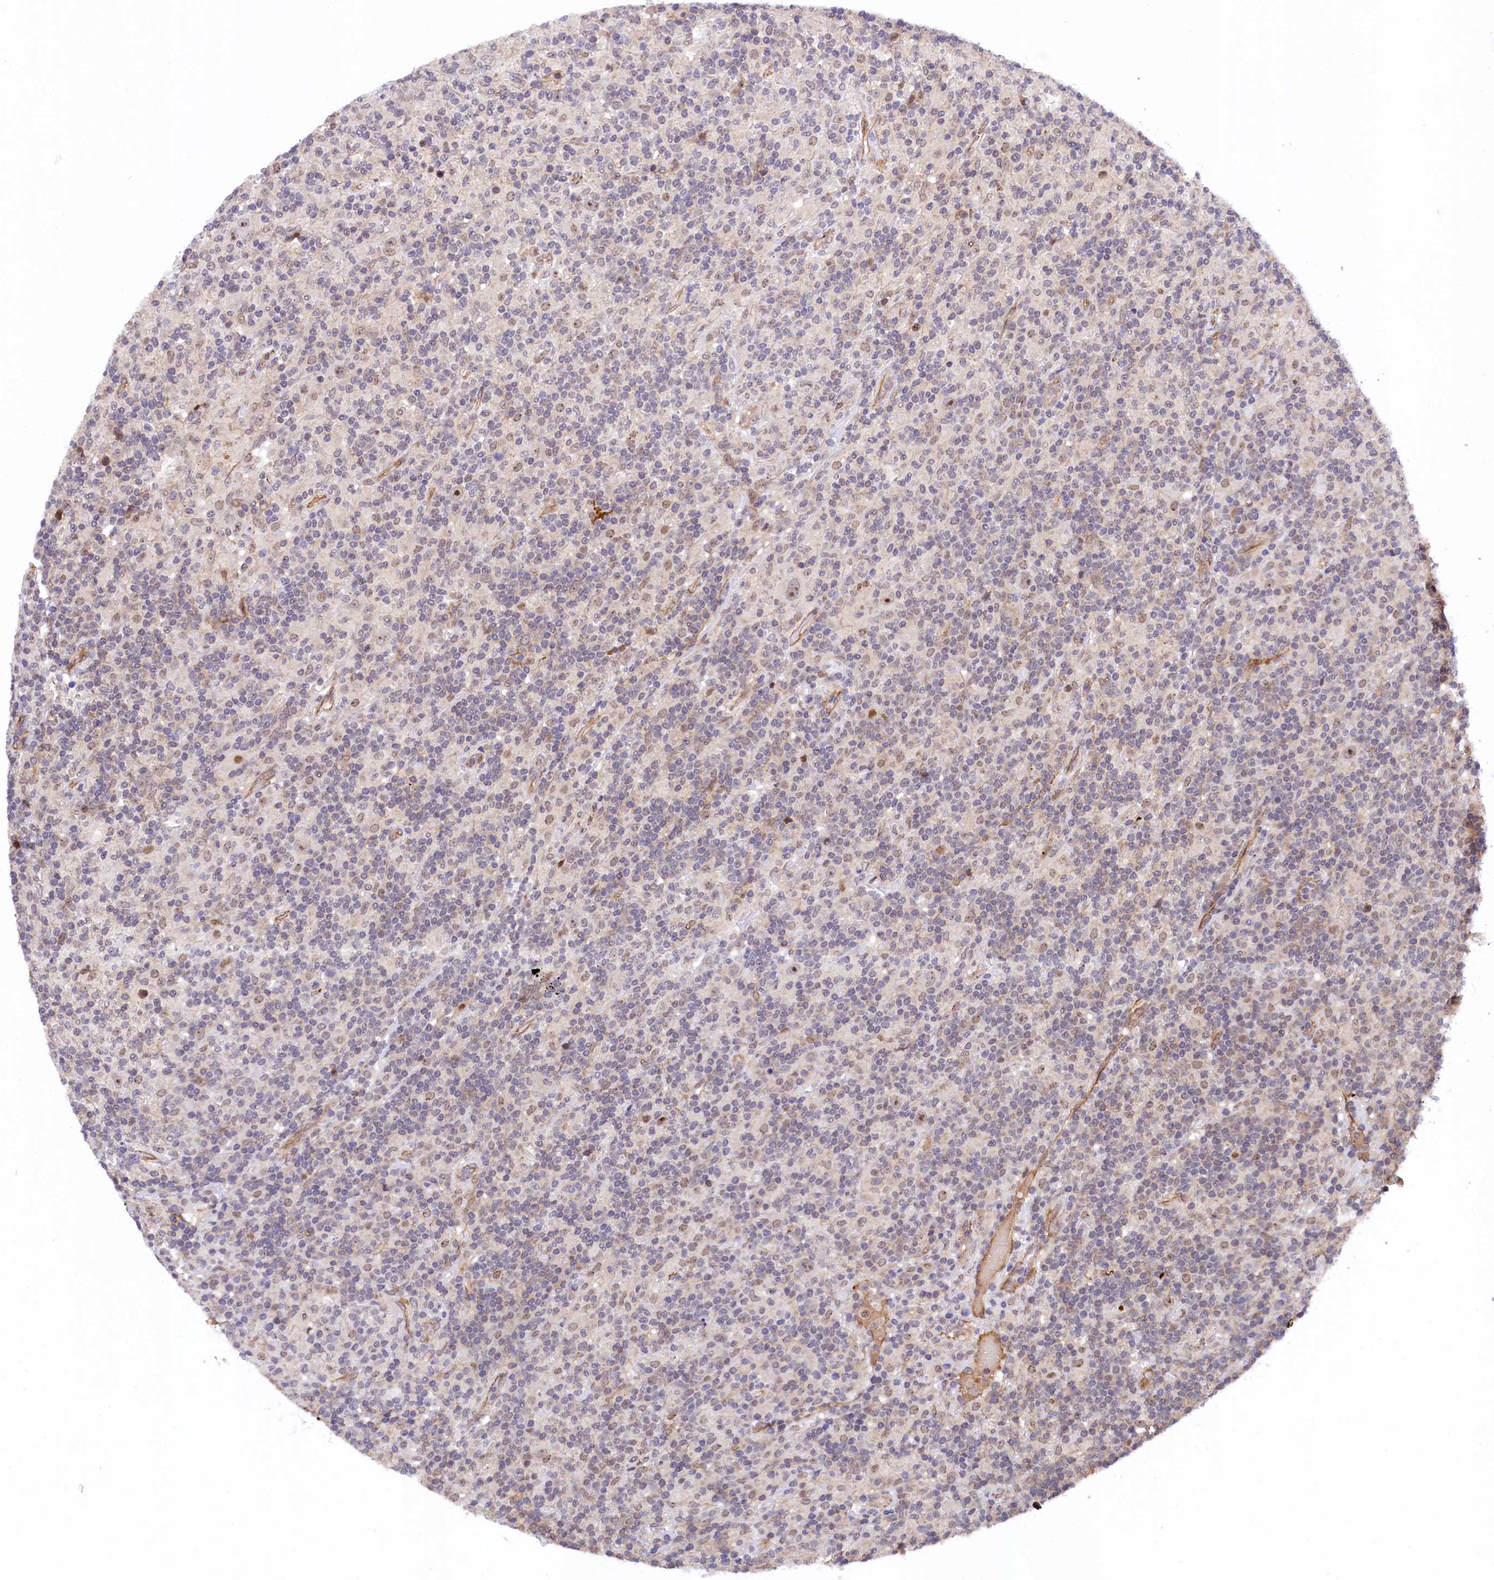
{"staining": {"intensity": "weak", "quantity": "<25%", "location": "nuclear"}, "tissue": "lymphoma", "cell_type": "Tumor cells", "image_type": "cancer", "snomed": [{"axis": "morphology", "description": "Hodgkin's disease, NOS"}, {"axis": "topography", "description": "Lymph node"}], "caption": "A micrograph of lymphoma stained for a protein shows no brown staining in tumor cells. (Immunohistochemistry, brightfield microscopy, high magnification).", "gene": "ARL14EP", "patient": {"sex": "male", "age": 70}}